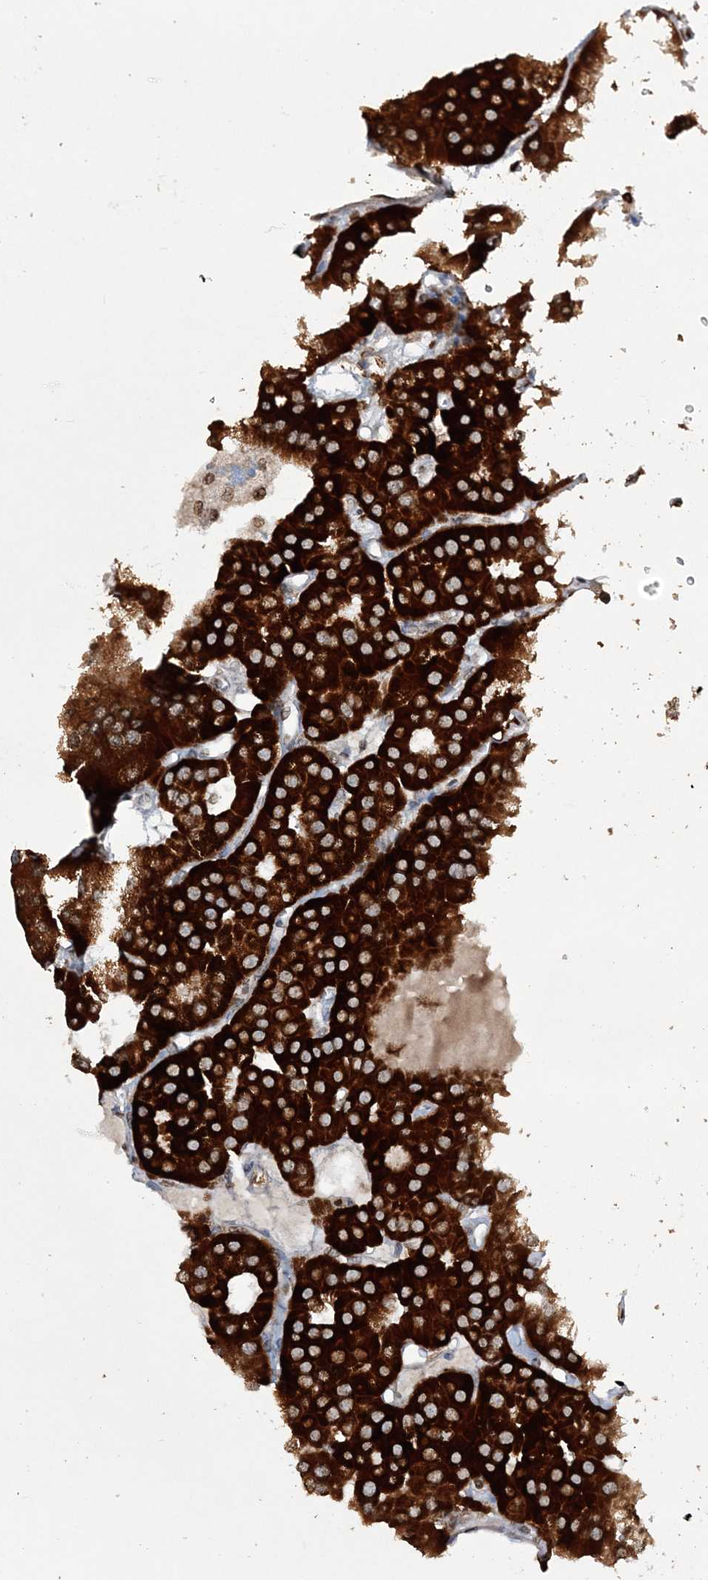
{"staining": {"intensity": "strong", "quantity": ">75%", "location": "cytoplasmic/membranous"}, "tissue": "parathyroid gland", "cell_type": "Glandular cells", "image_type": "normal", "snomed": [{"axis": "morphology", "description": "Normal tissue, NOS"}, {"axis": "morphology", "description": "Adenoma, NOS"}, {"axis": "topography", "description": "Parathyroid gland"}], "caption": "Strong cytoplasmic/membranous expression is seen in approximately >75% of glandular cells in benign parathyroid gland. (DAB IHC with brightfield microscopy, high magnification).", "gene": "TTC7A", "patient": {"sex": "female", "age": 86}}